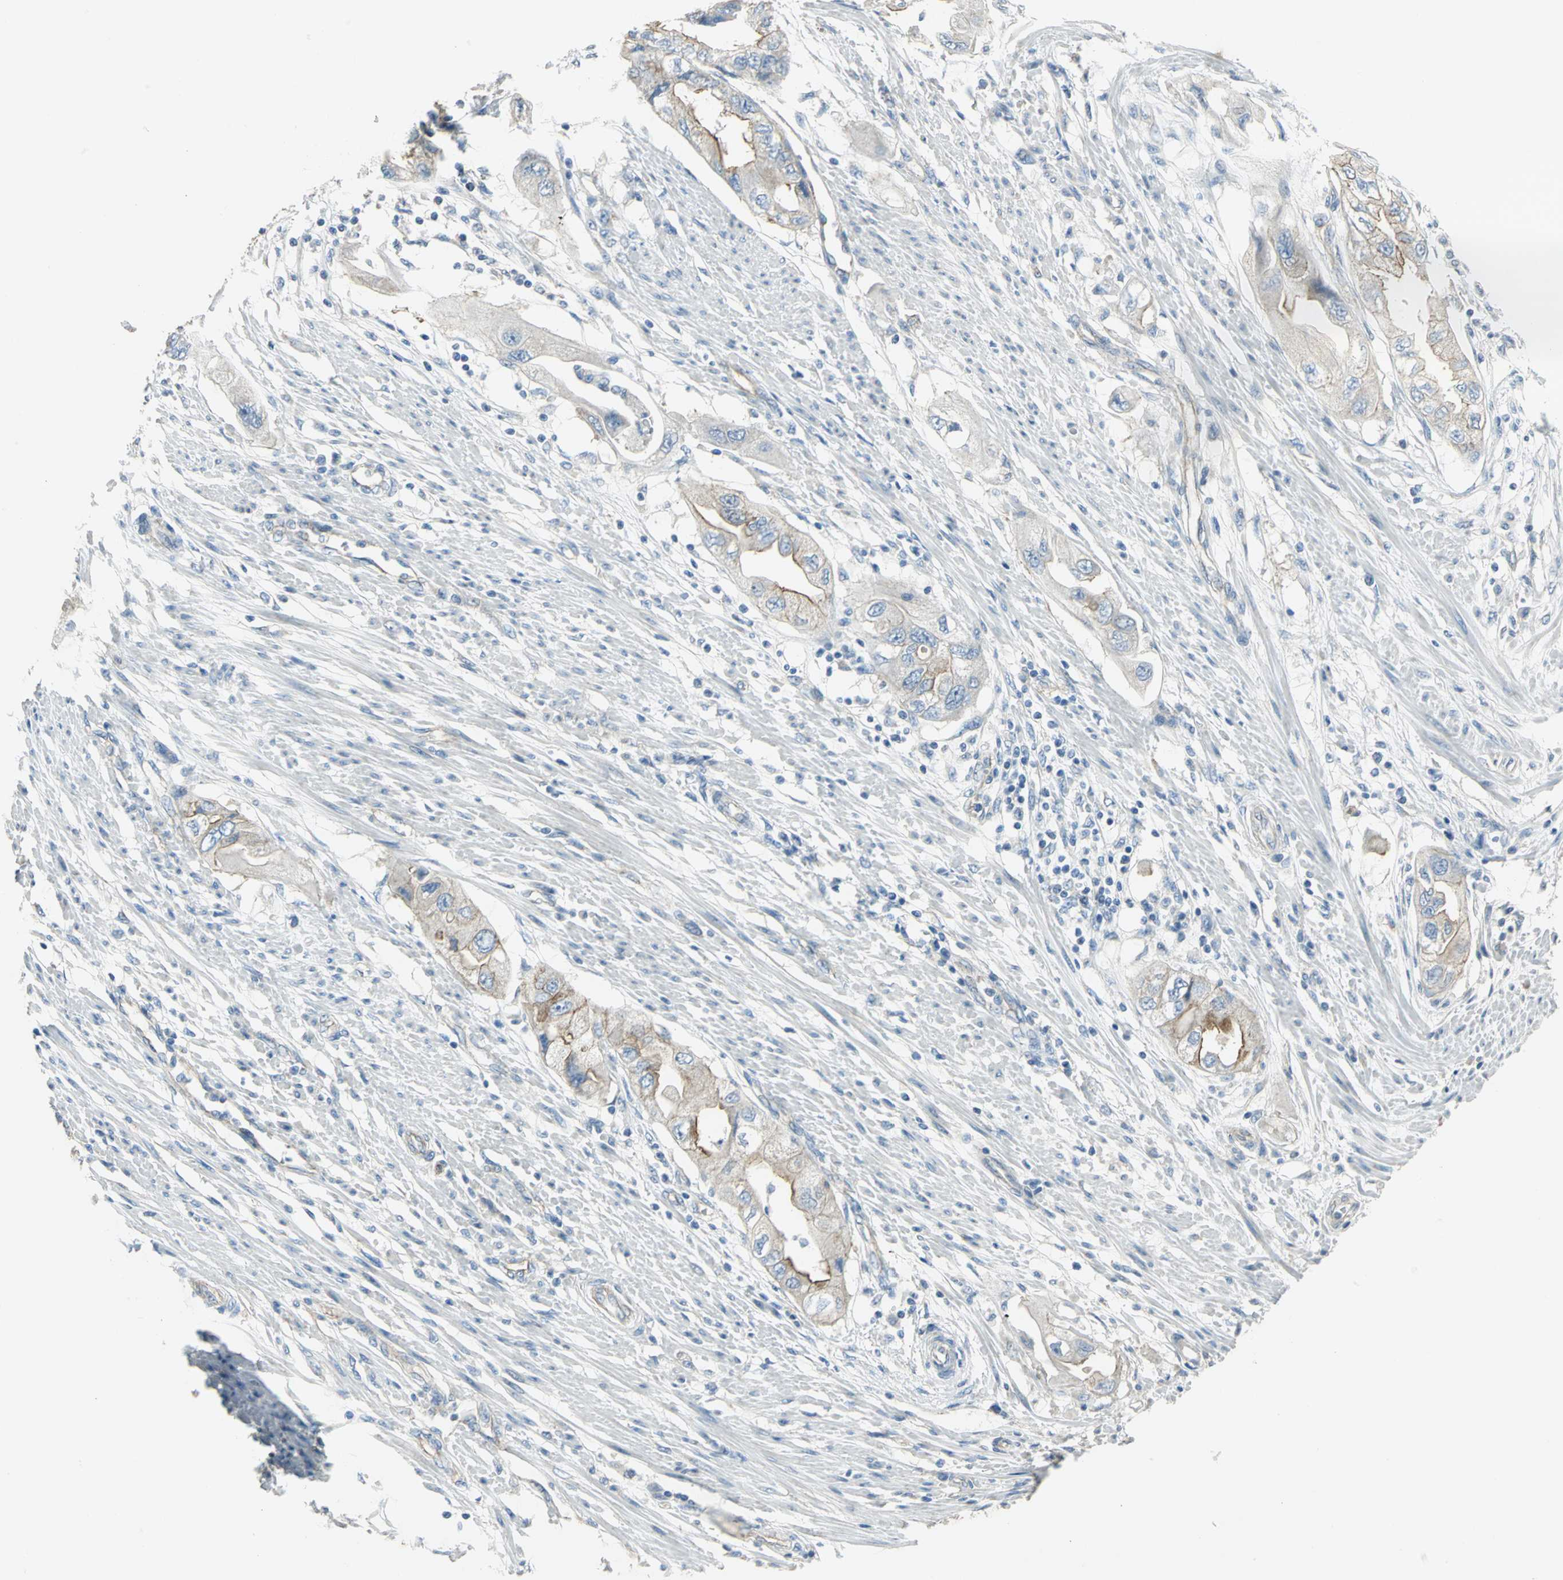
{"staining": {"intensity": "weak", "quantity": ">75%", "location": "cytoplasmic/membranous"}, "tissue": "endometrial cancer", "cell_type": "Tumor cells", "image_type": "cancer", "snomed": [{"axis": "morphology", "description": "Adenocarcinoma, NOS"}, {"axis": "topography", "description": "Endometrium"}], "caption": "A micrograph of adenocarcinoma (endometrial) stained for a protein shows weak cytoplasmic/membranous brown staining in tumor cells.", "gene": "HTR1F", "patient": {"sex": "female", "age": 67}}